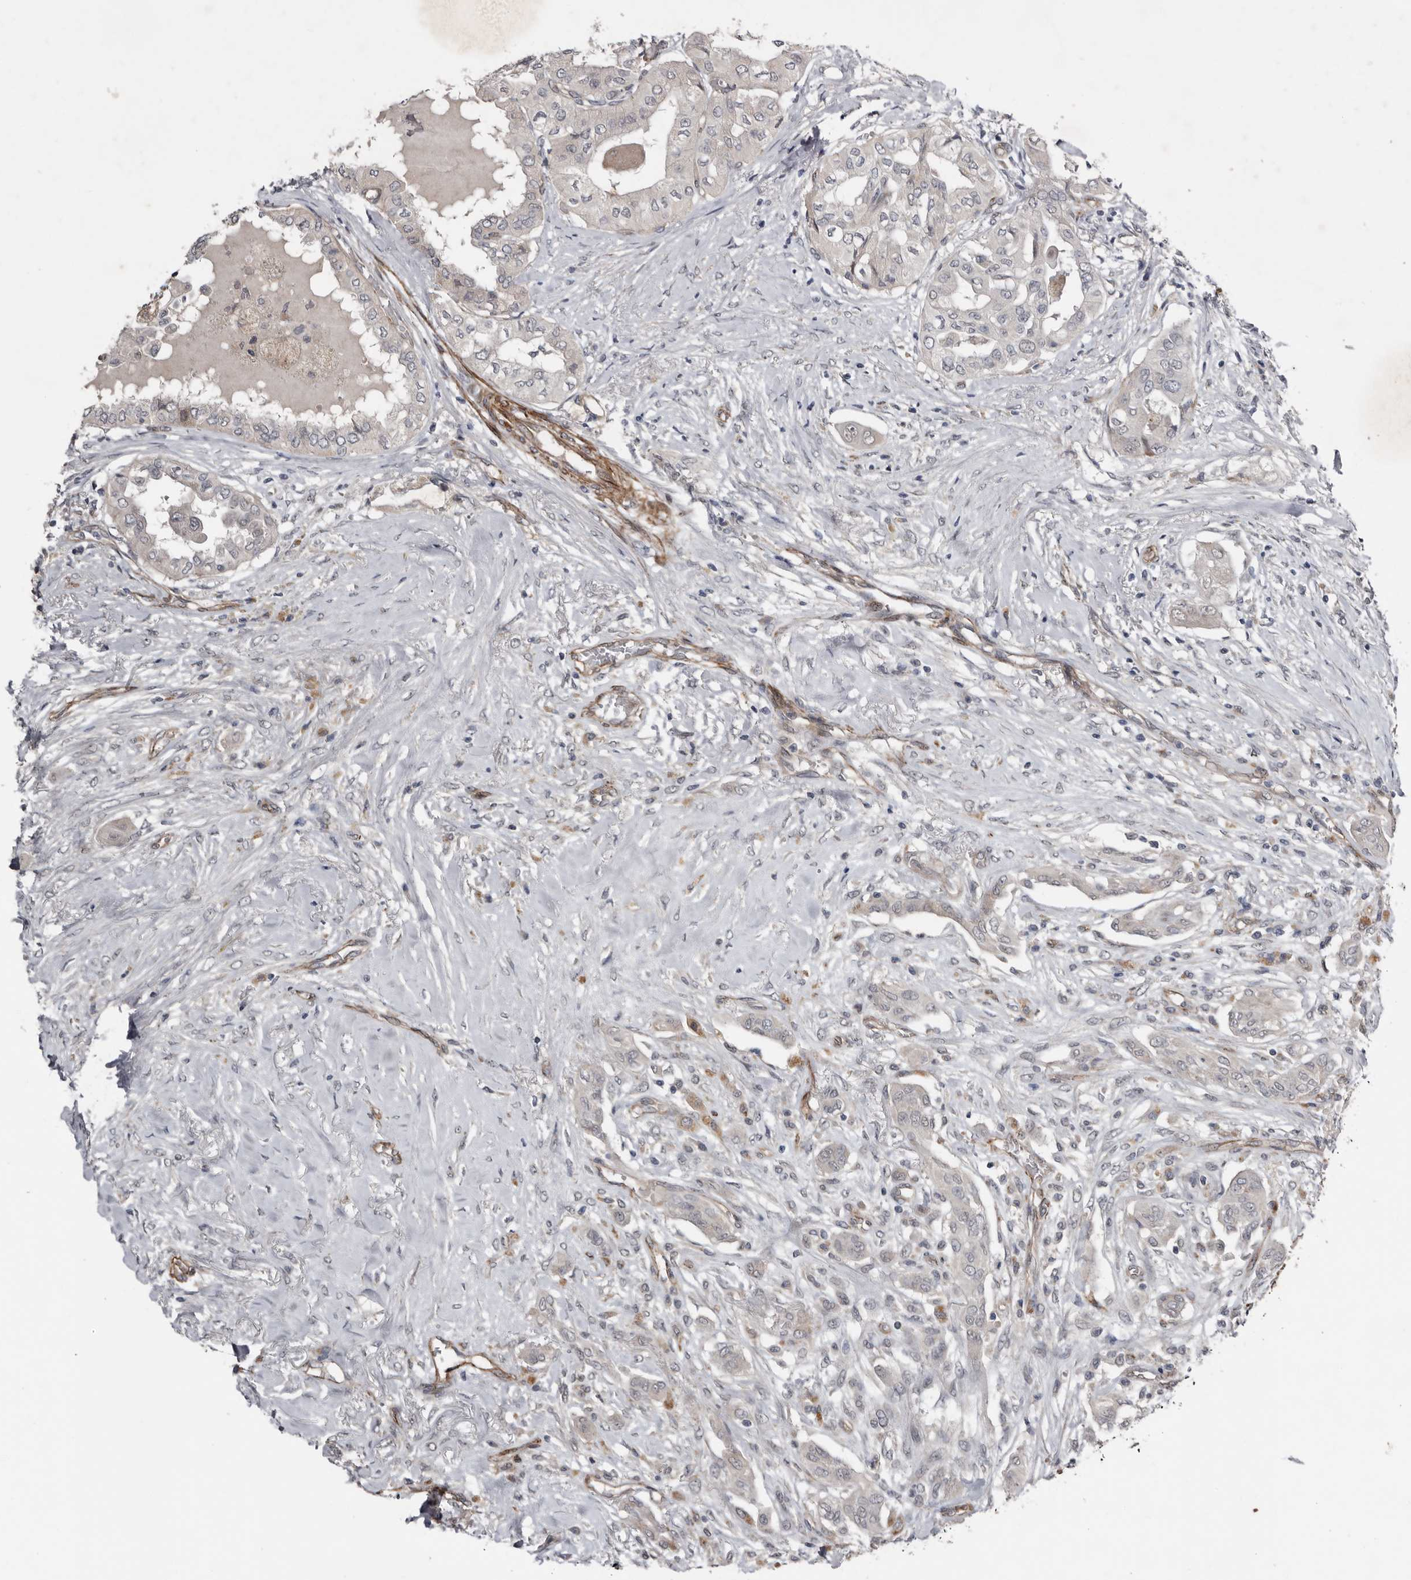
{"staining": {"intensity": "negative", "quantity": "none", "location": "none"}, "tissue": "thyroid cancer", "cell_type": "Tumor cells", "image_type": "cancer", "snomed": [{"axis": "morphology", "description": "Papillary adenocarcinoma, NOS"}, {"axis": "topography", "description": "Thyroid gland"}], "caption": "A histopathology image of papillary adenocarcinoma (thyroid) stained for a protein displays no brown staining in tumor cells.", "gene": "RANBP17", "patient": {"sex": "female", "age": 59}}